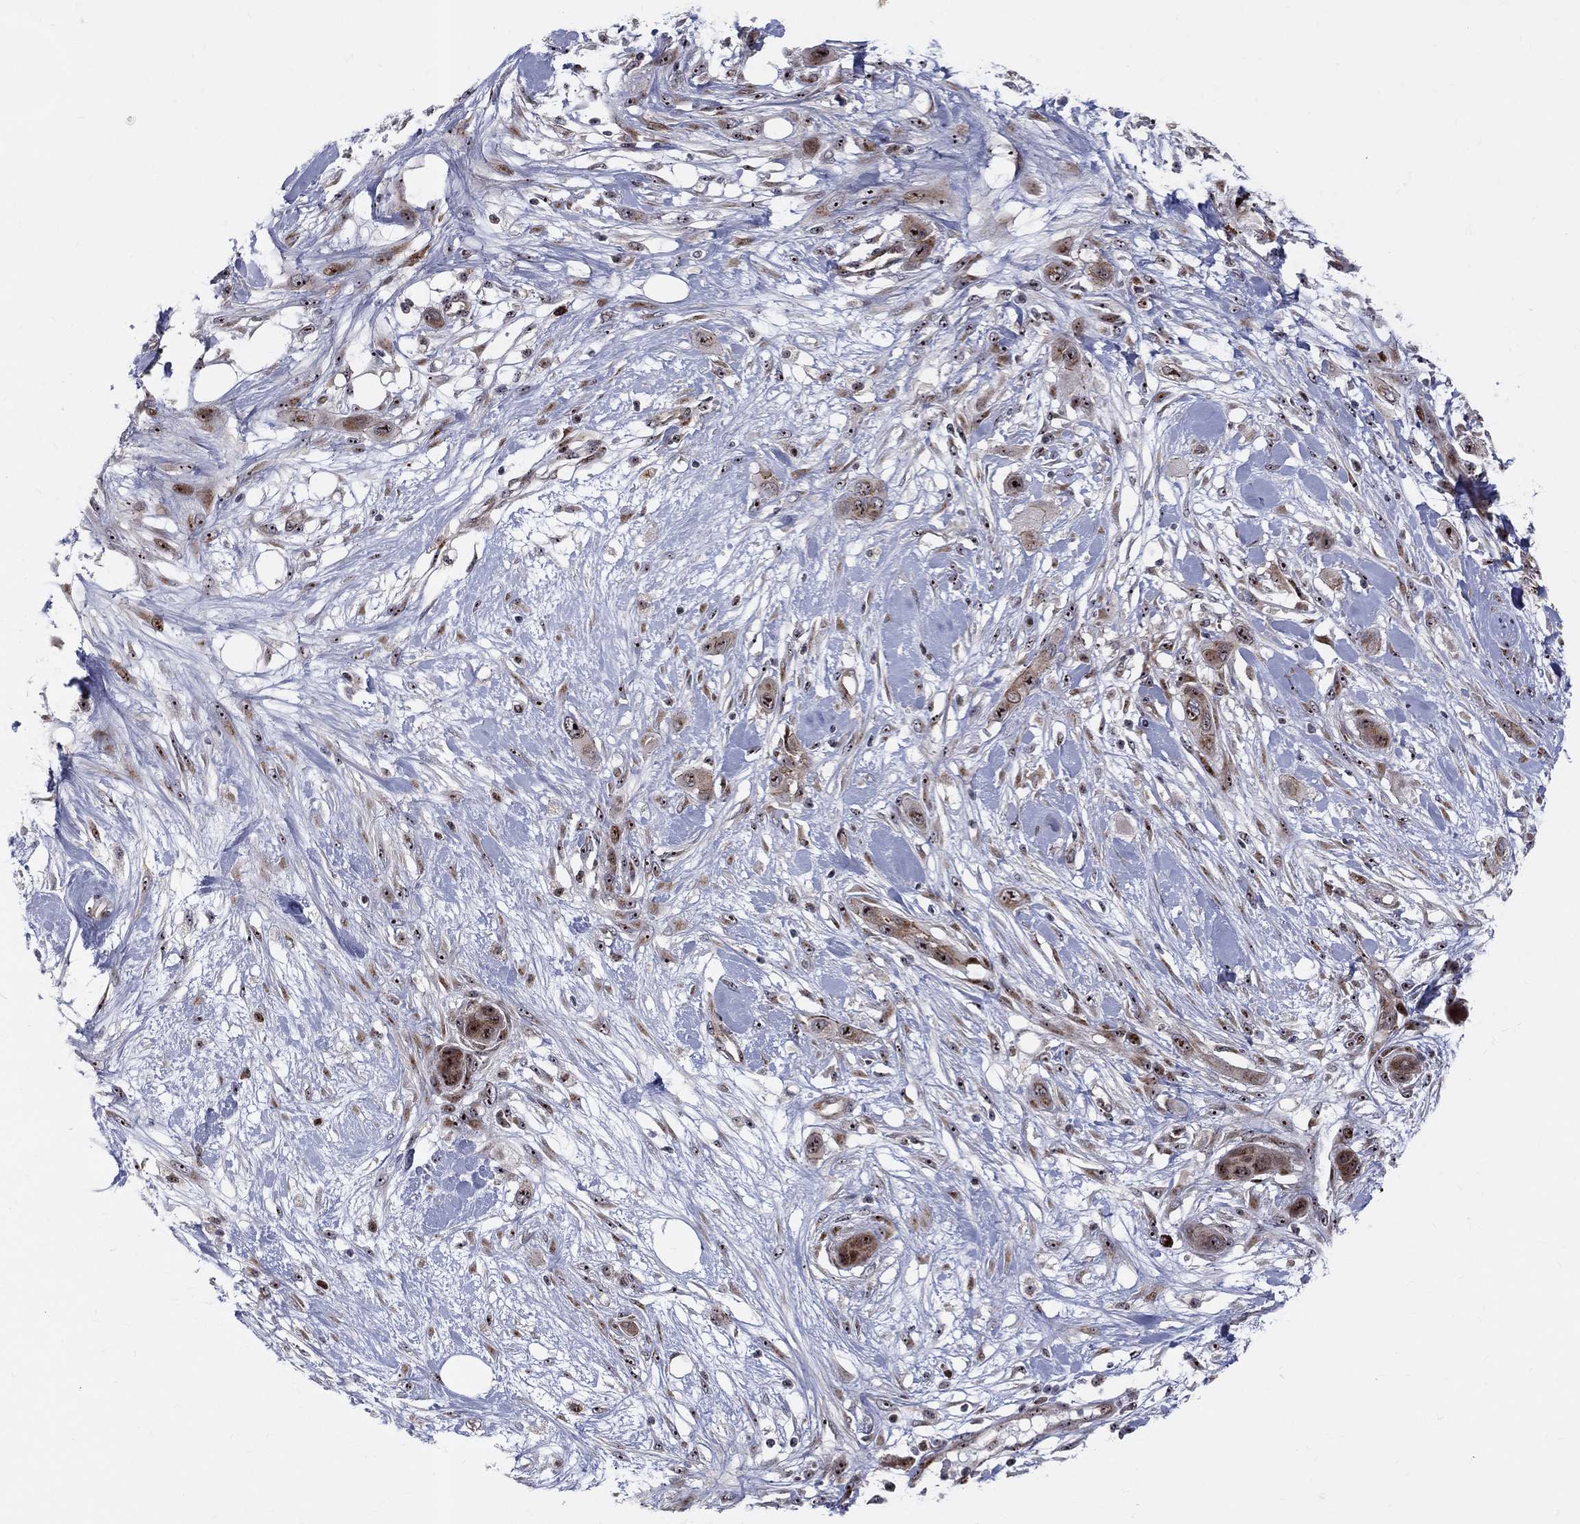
{"staining": {"intensity": "moderate", "quantity": "25%-75%", "location": "cytoplasmic/membranous,nuclear"}, "tissue": "skin cancer", "cell_type": "Tumor cells", "image_type": "cancer", "snomed": [{"axis": "morphology", "description": "Squamous cell carcinoma, NOS"}, {"axis": "topography", "description": "Skin"}], "caption": "Skin cancer (squamous cell carcinoma) tissue shows moderate cytoplasmic/membranous and nuclear positivity in approximately 25%-75% of tumor cells (Stains: DAB (3,3'-diaminobenzidine) in brown, nuclei in blue, Microscopy: brightfield microscopy at high magnification).", "gene": "VHL", "patient": {"sex": "male", "age": 79}}